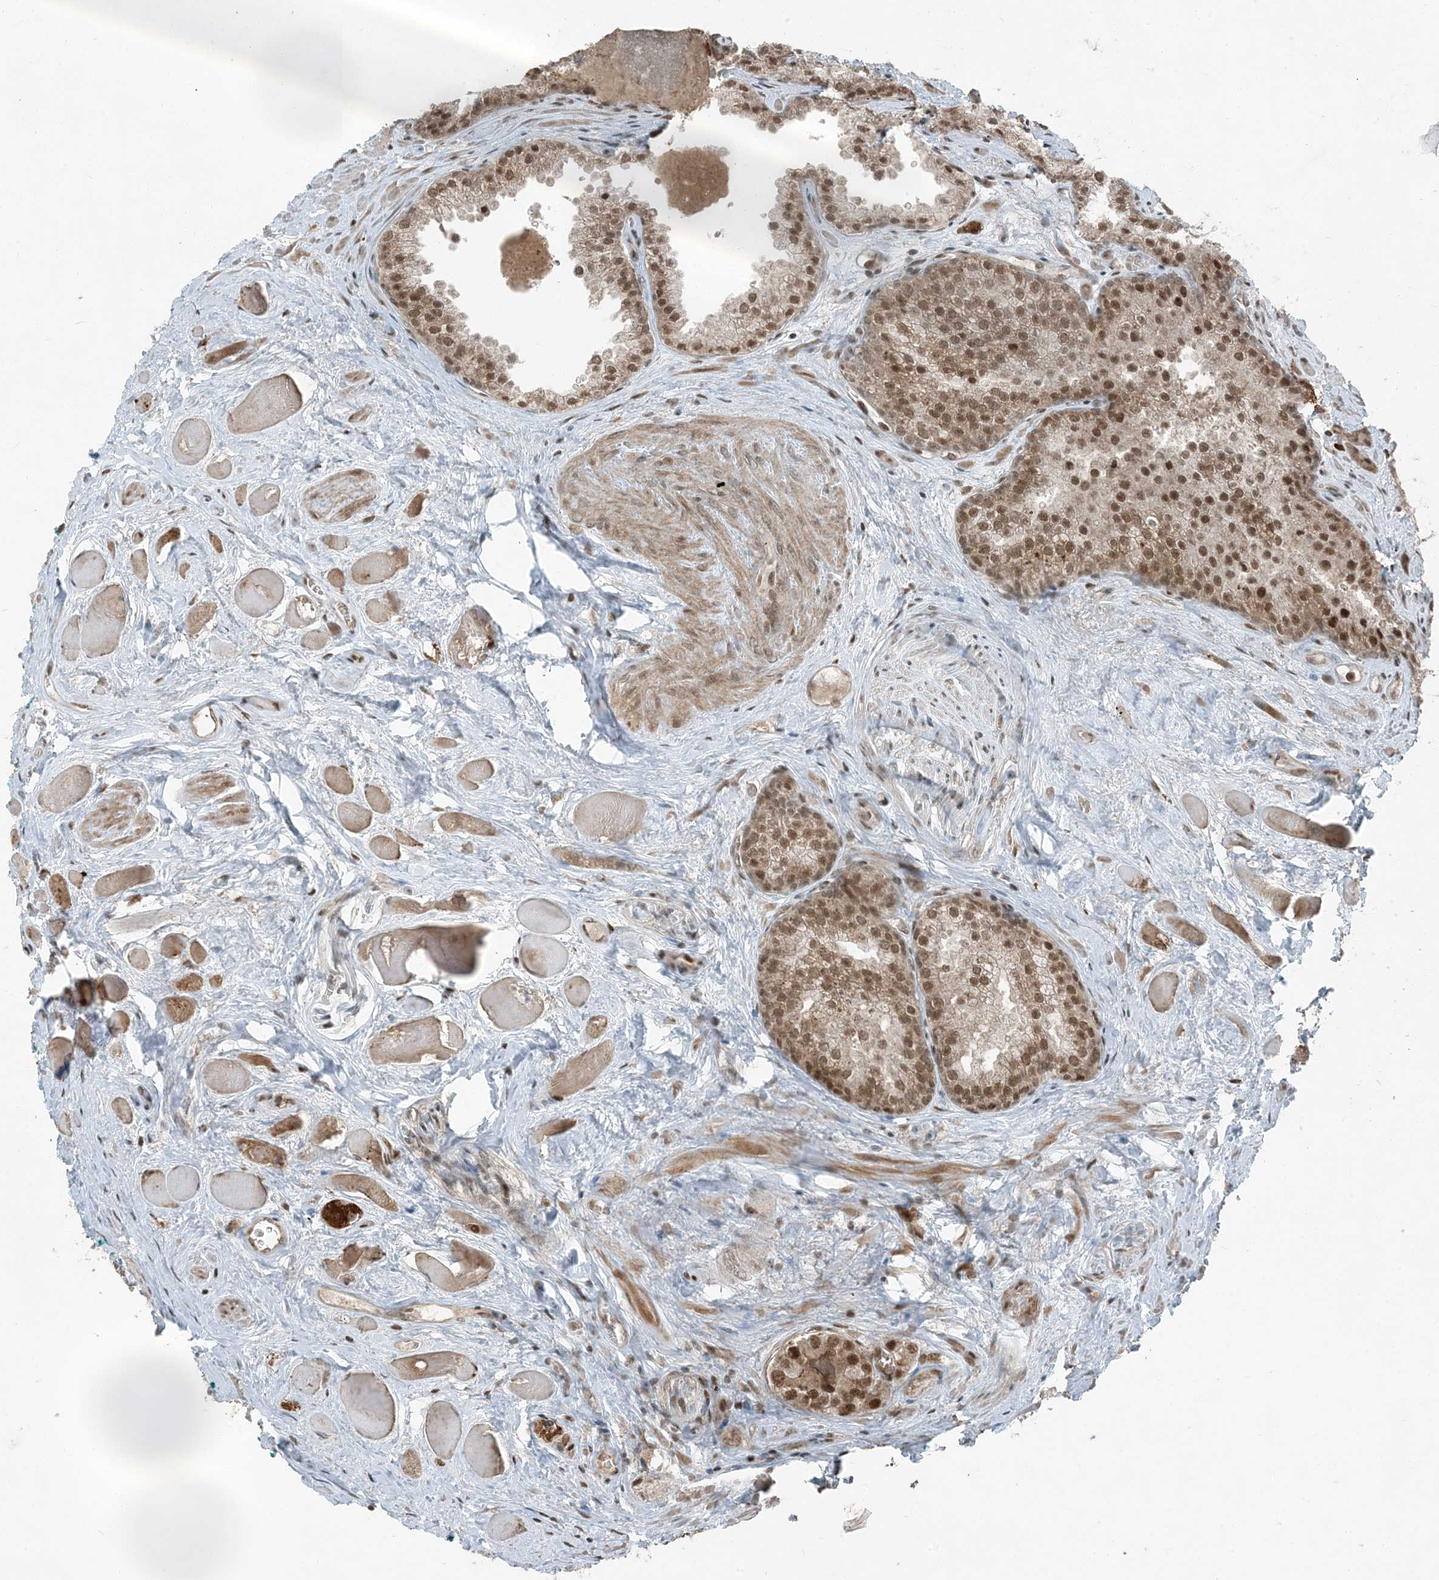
{"staining": {"intensity": "moderate", "quantity": ">75%", "location": "nuclear"}, "tissue": "prostate cancer", "cell_type": "Tumor cells", "image_type": "cancer", "snomed": [{"axis": "morphology", "description": "Adenocarcinoma, Low grade"}, {"axis": "topography", "description": "Prostate"}], "caption": "Prostate cancer tissue displays moderate nuclear expression in approximately >75% of tumor cells Immunohistochemistry stains the protein of interest in brown and the nuclei are stained blue.", "gene": "TRAPPC12", "patient": {"sex": "male", "age": 67}}